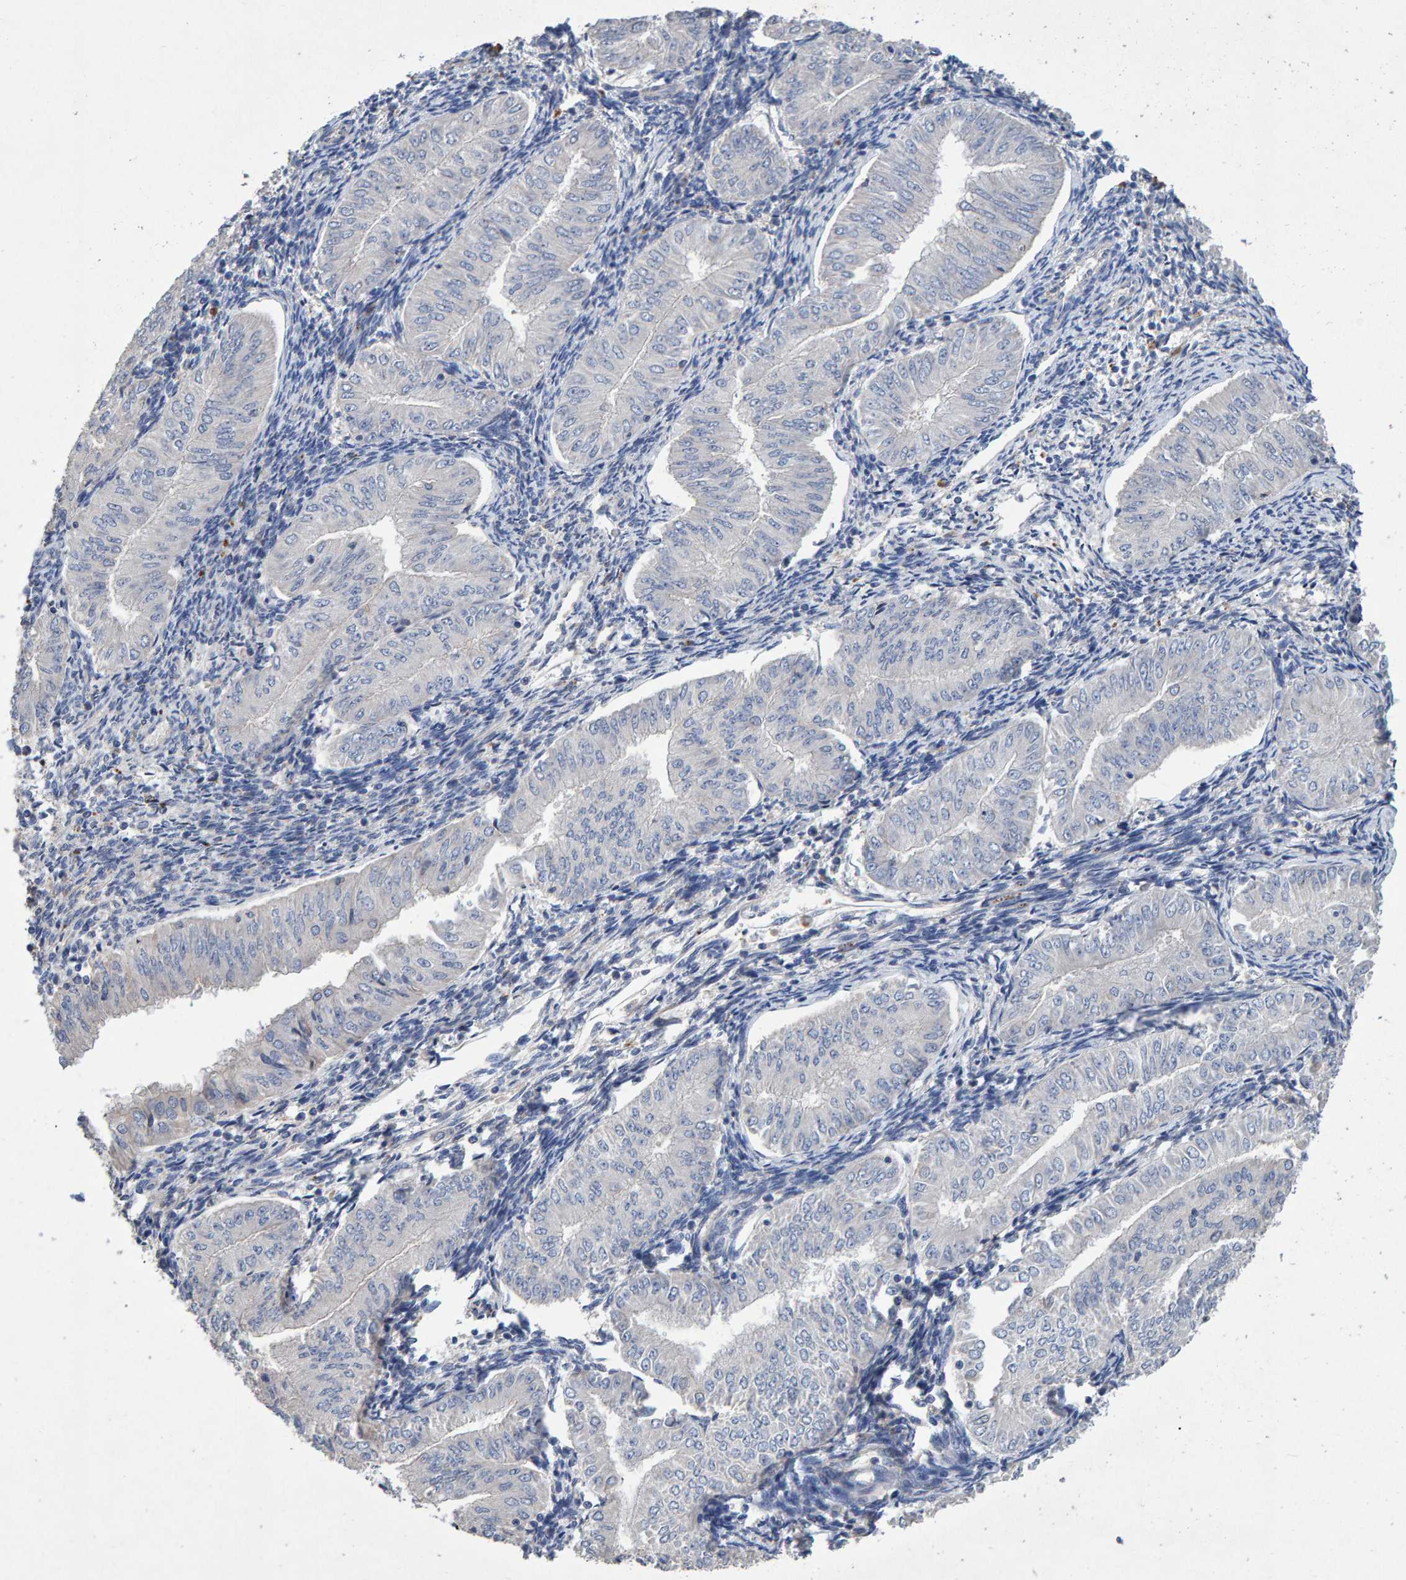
{"staining": {"intensity": "negative", "quantity": "none", "location": "none"}, "tissue": "endometrial cancer", "cell_type": "Tumor cells", "image_type": "cancer", "snomed": [{"axis": "morphology", "description": "Normal tissue, NOS"}, {"axis": "morphology", "description": "Adenocarcinoma, NOS"}, {"axis": "topography", "description": "Endometrium"}], "caption": "This is a histopathology image of IHC staining of endometrial cancer (adenocarcinoma), which shows no staining in tumor cells.", "gene": "EFR3A", "patient": {"sex": "female", "age": 53}}